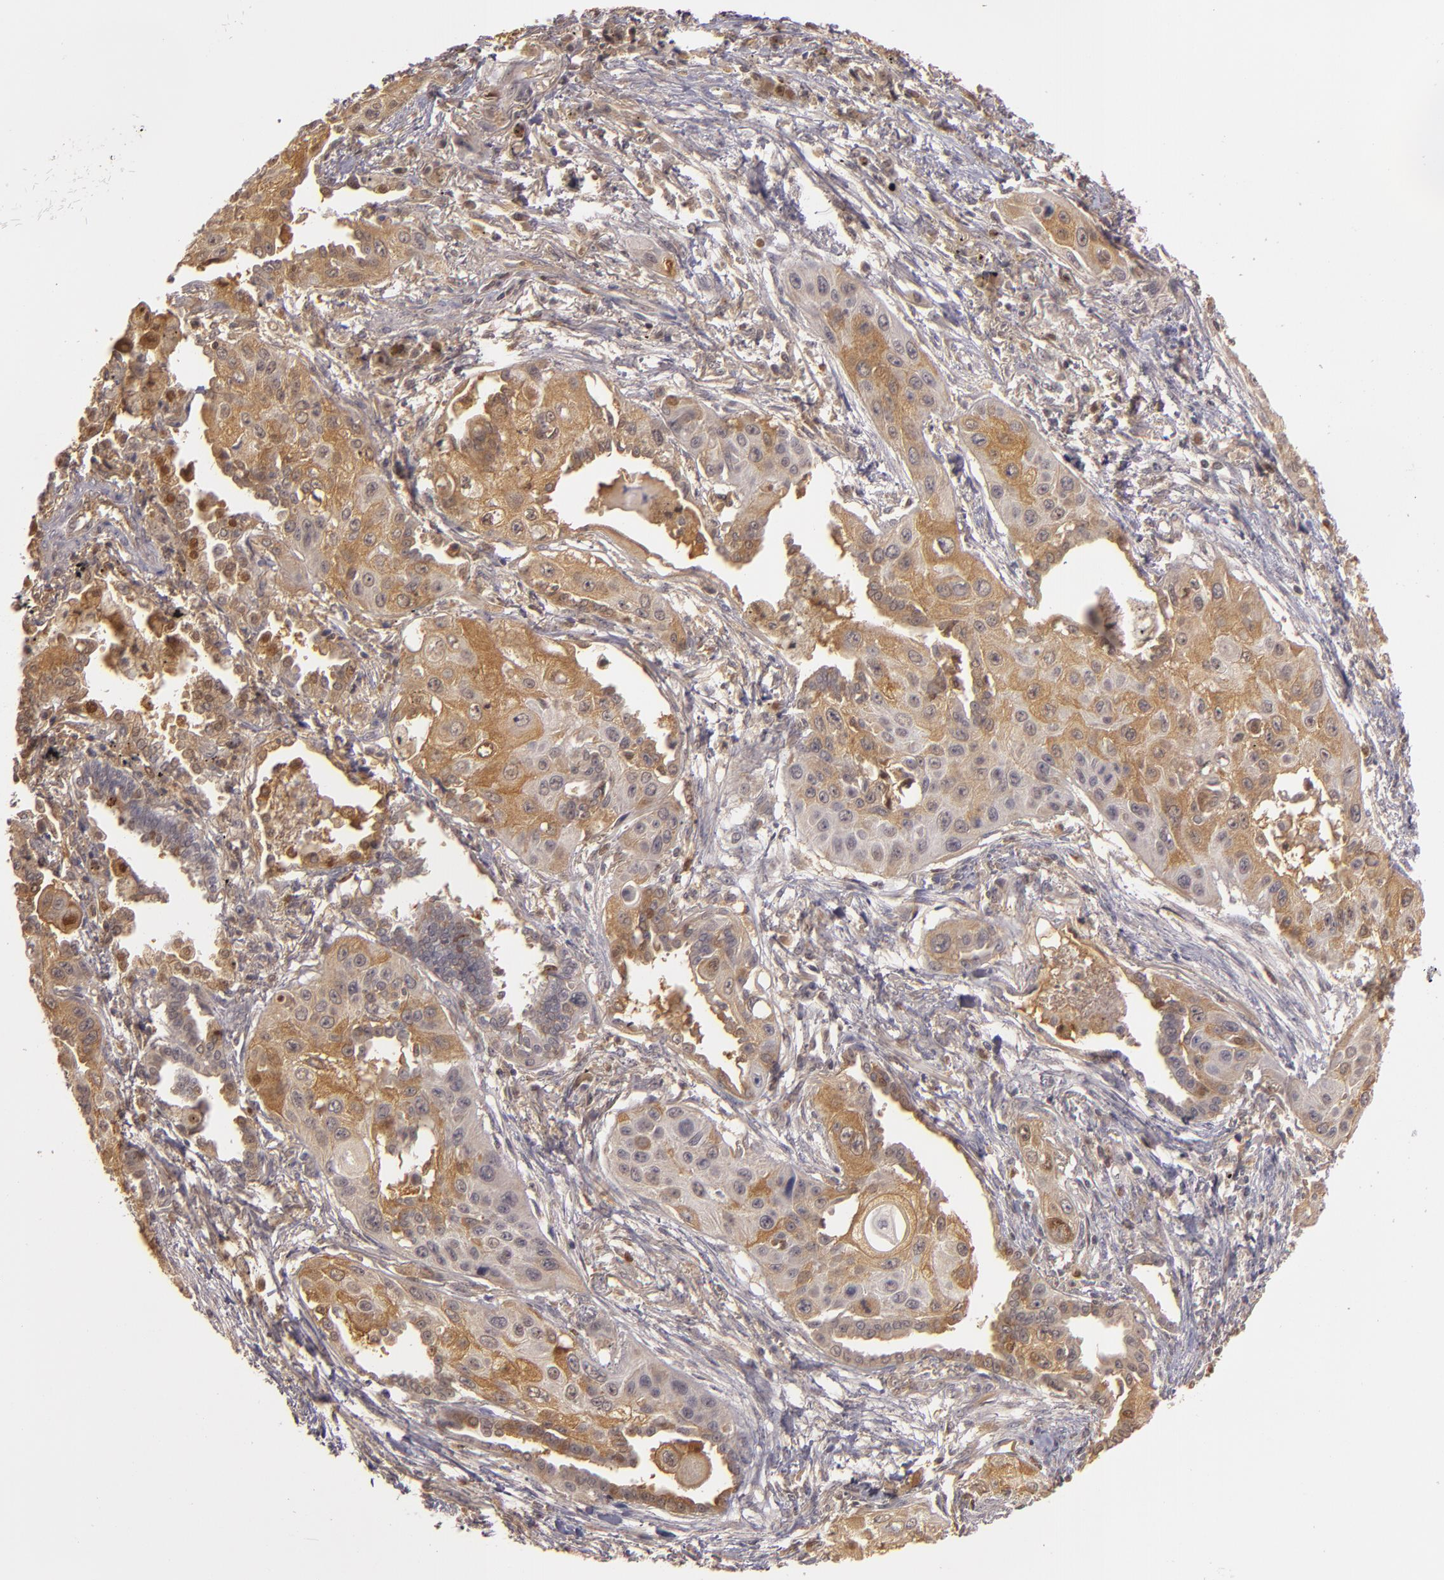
{"staining": {"intensity": "moderate", "quantity": "25%-75%", "location": "cytoplasmic/membranous"}, "tissue": "lung cancer", "cell_type": "Tumor cells", "image_type": "cancer", "snomed": [{"axis": "morphology", "description": "Squamous cell carcinoma, NOS"}, {"axis": "topography", "description": "Lung"}], "caption": "Immunohistochemical staining of human lung cancer exhibits medium levels of moderate cytoplasmic/membranous protein positivity in about 25%-75% of tumor cells.", "gene": "LRG1", "patient": {"sex": "male", "age": 71}}